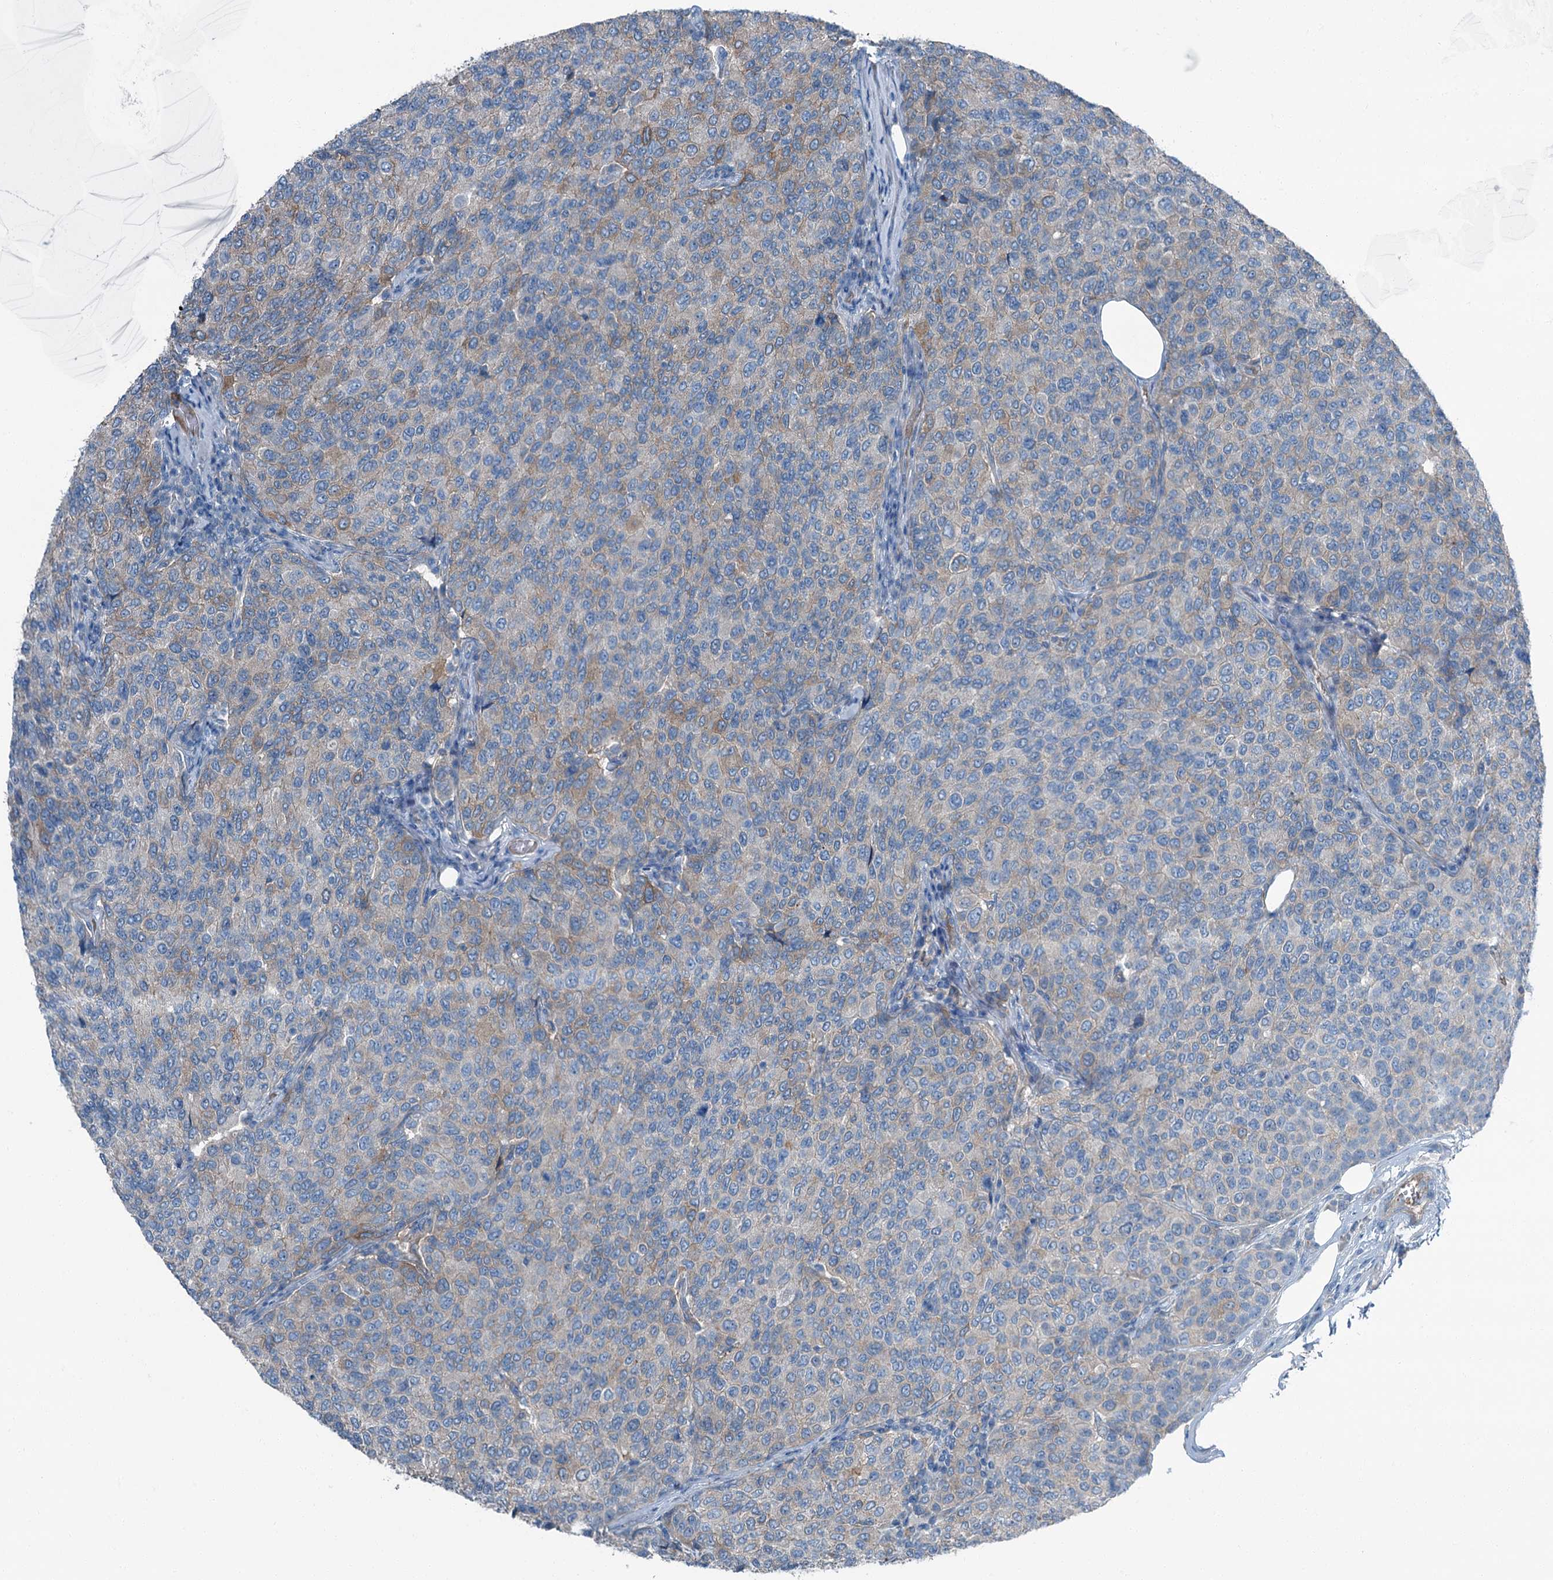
{"staining": {"intensity": "weak", "quantity": "<25%", "location": "cytoplasmic/membranous"}, "tissue": "breast cancer", "cell_type": "Tumor cells", "image_type": "cancer", "snomed": [{"axis": "morphology", "description": "Duct carcinoma"}, {"axis": "topography", "description": "Breast"}], "caption": "An immunohistochemistry histopathology image of breast cancer (intraductal carcinoma) is shown. There is no staining in tumor cells of breast cancer (intraductal carcinoma).", "gene": "AXL", "patient": {"sex": "female", "age": 55}}